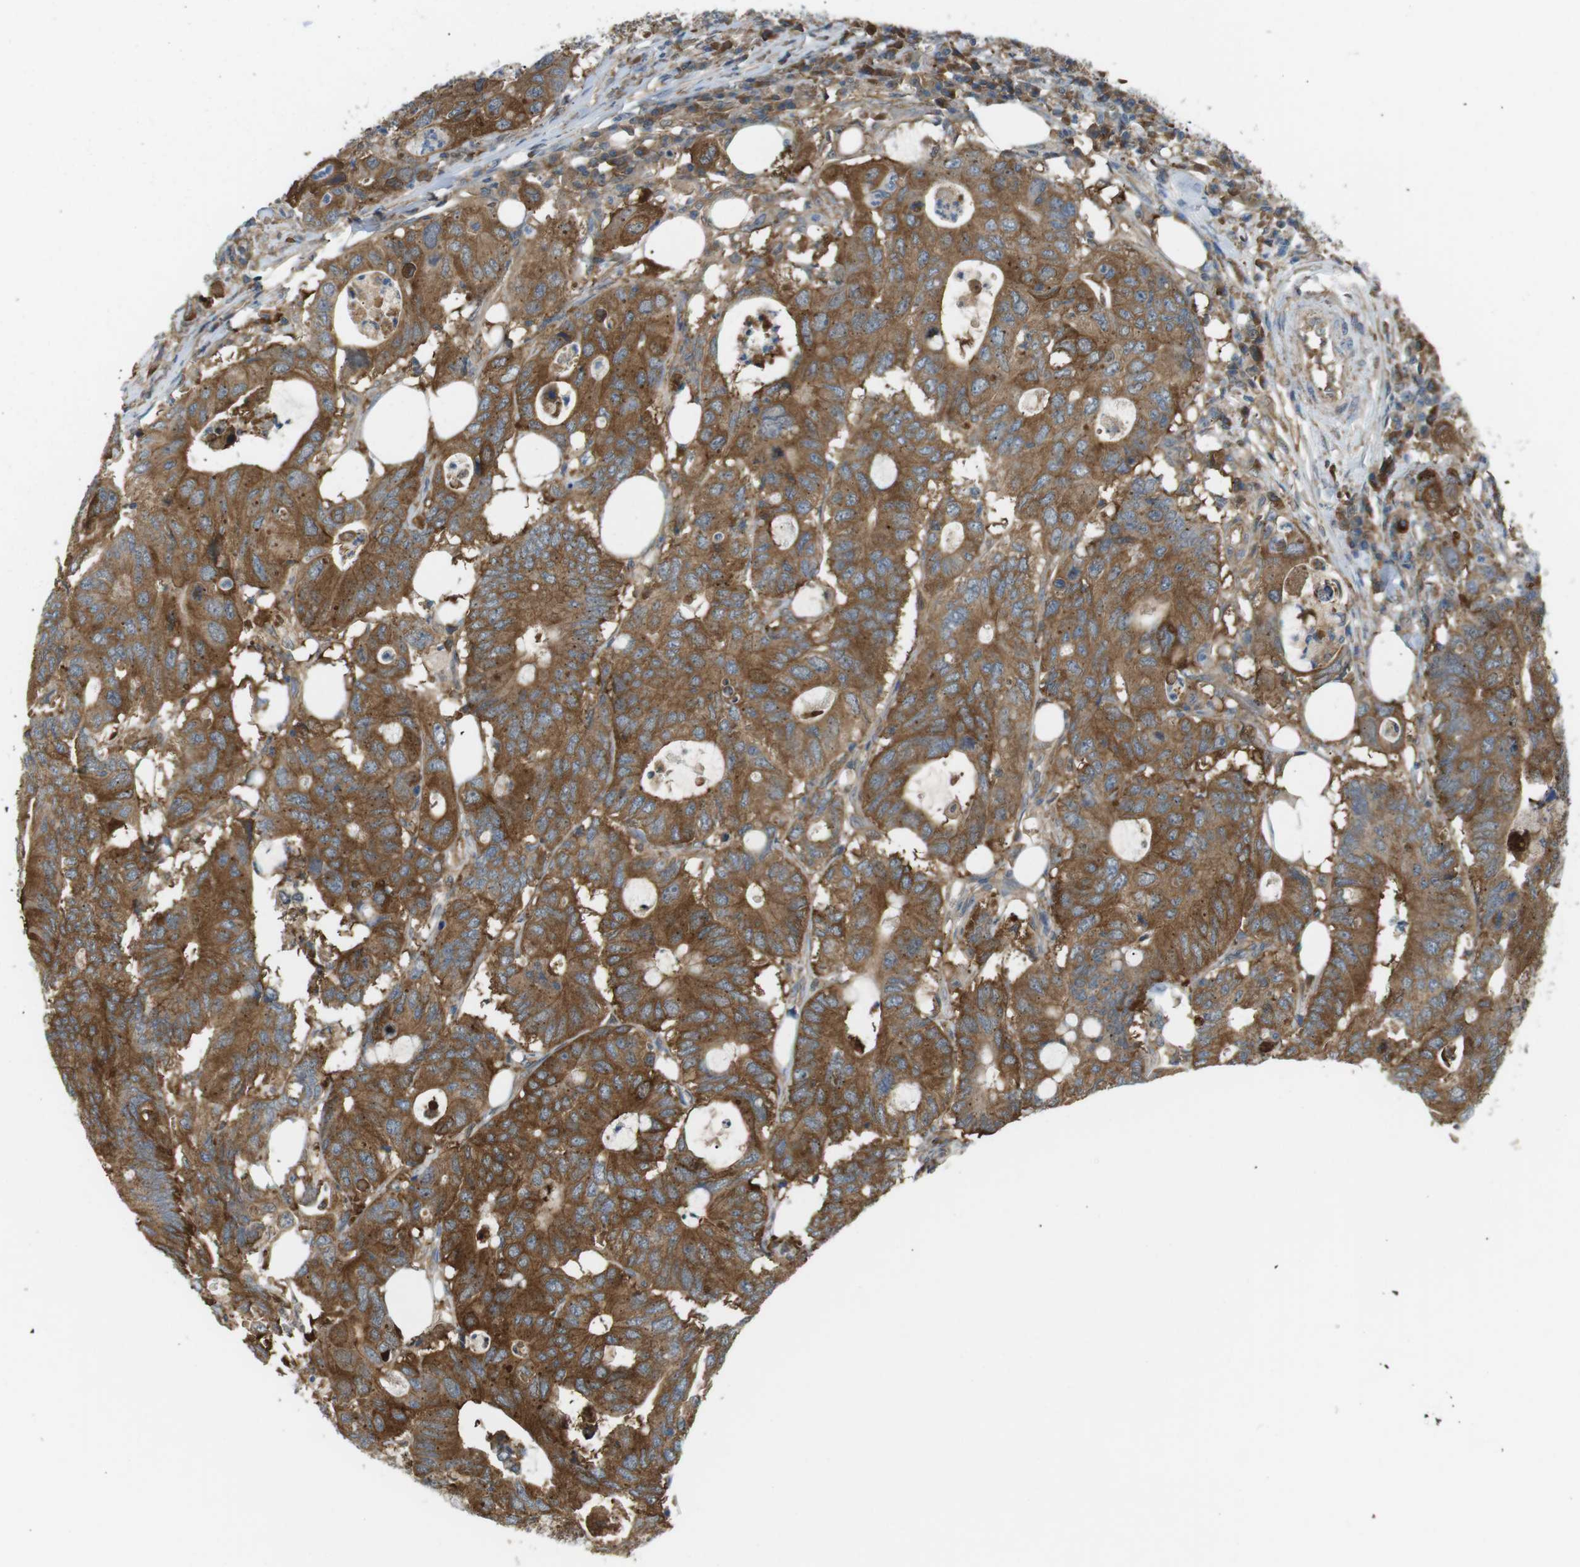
{"staining": {"intensity": "strong", "quantity": ">75%", "location": "cytoplasmic/membranous"}, "tissue": "colorectal cancer", "cell_type": "Tumor cells", "image_type": "cancer", "snomed": [{"axis": "morphology", "description": "Adenocarcinoma, NOS"}, {"axis": "topography", "description": "Colon"}], "caption": "This is an image of immunohistochemistry (IHC) staining of colorectal adenocarcinoma, which shows strong expression in the cytoplasmic/membranous of tumor cells.", "gene": "PEPD", "patient": {"sex": "male", "age": 71}}